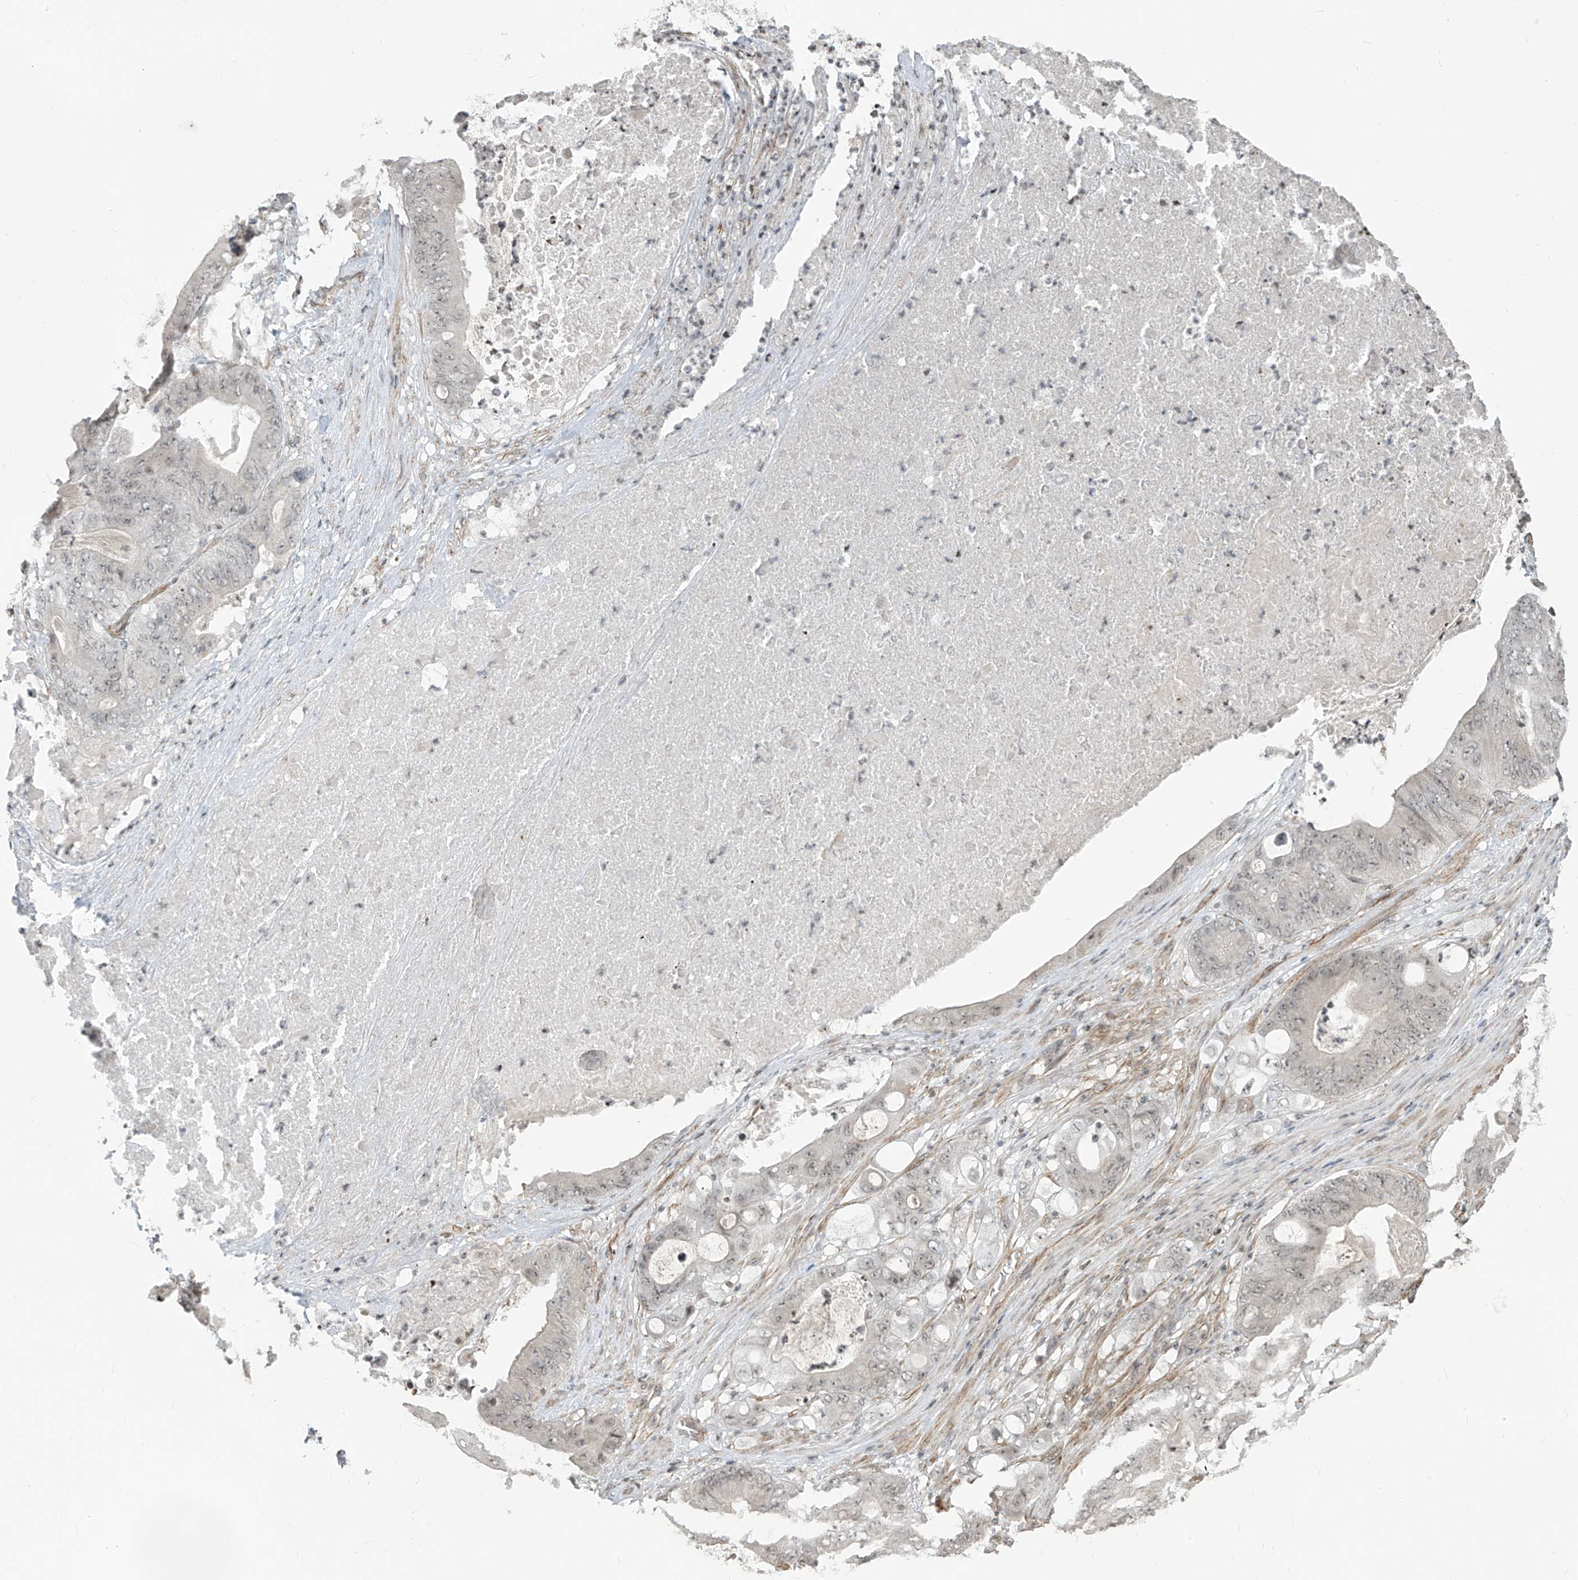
{"staining": {"intensity": "weak", "quantity": ">75%", "location": "nuclear"}, "tissue": "stomach cancer", "cell_type": "Tumor cells", "image_type": "cancer", "snomed": [{"axis": "morphology", "description": "Adenocarcinoma, NOS"}, {"axis": "topography", "description": "Stomach"}], "caption": "The immunohistochemical stain labels weak nuclear staining in tumor cells of stomach cancer tissue.", "gene": "METAP1D", "patient": {"sex": "female", "age": 73}}